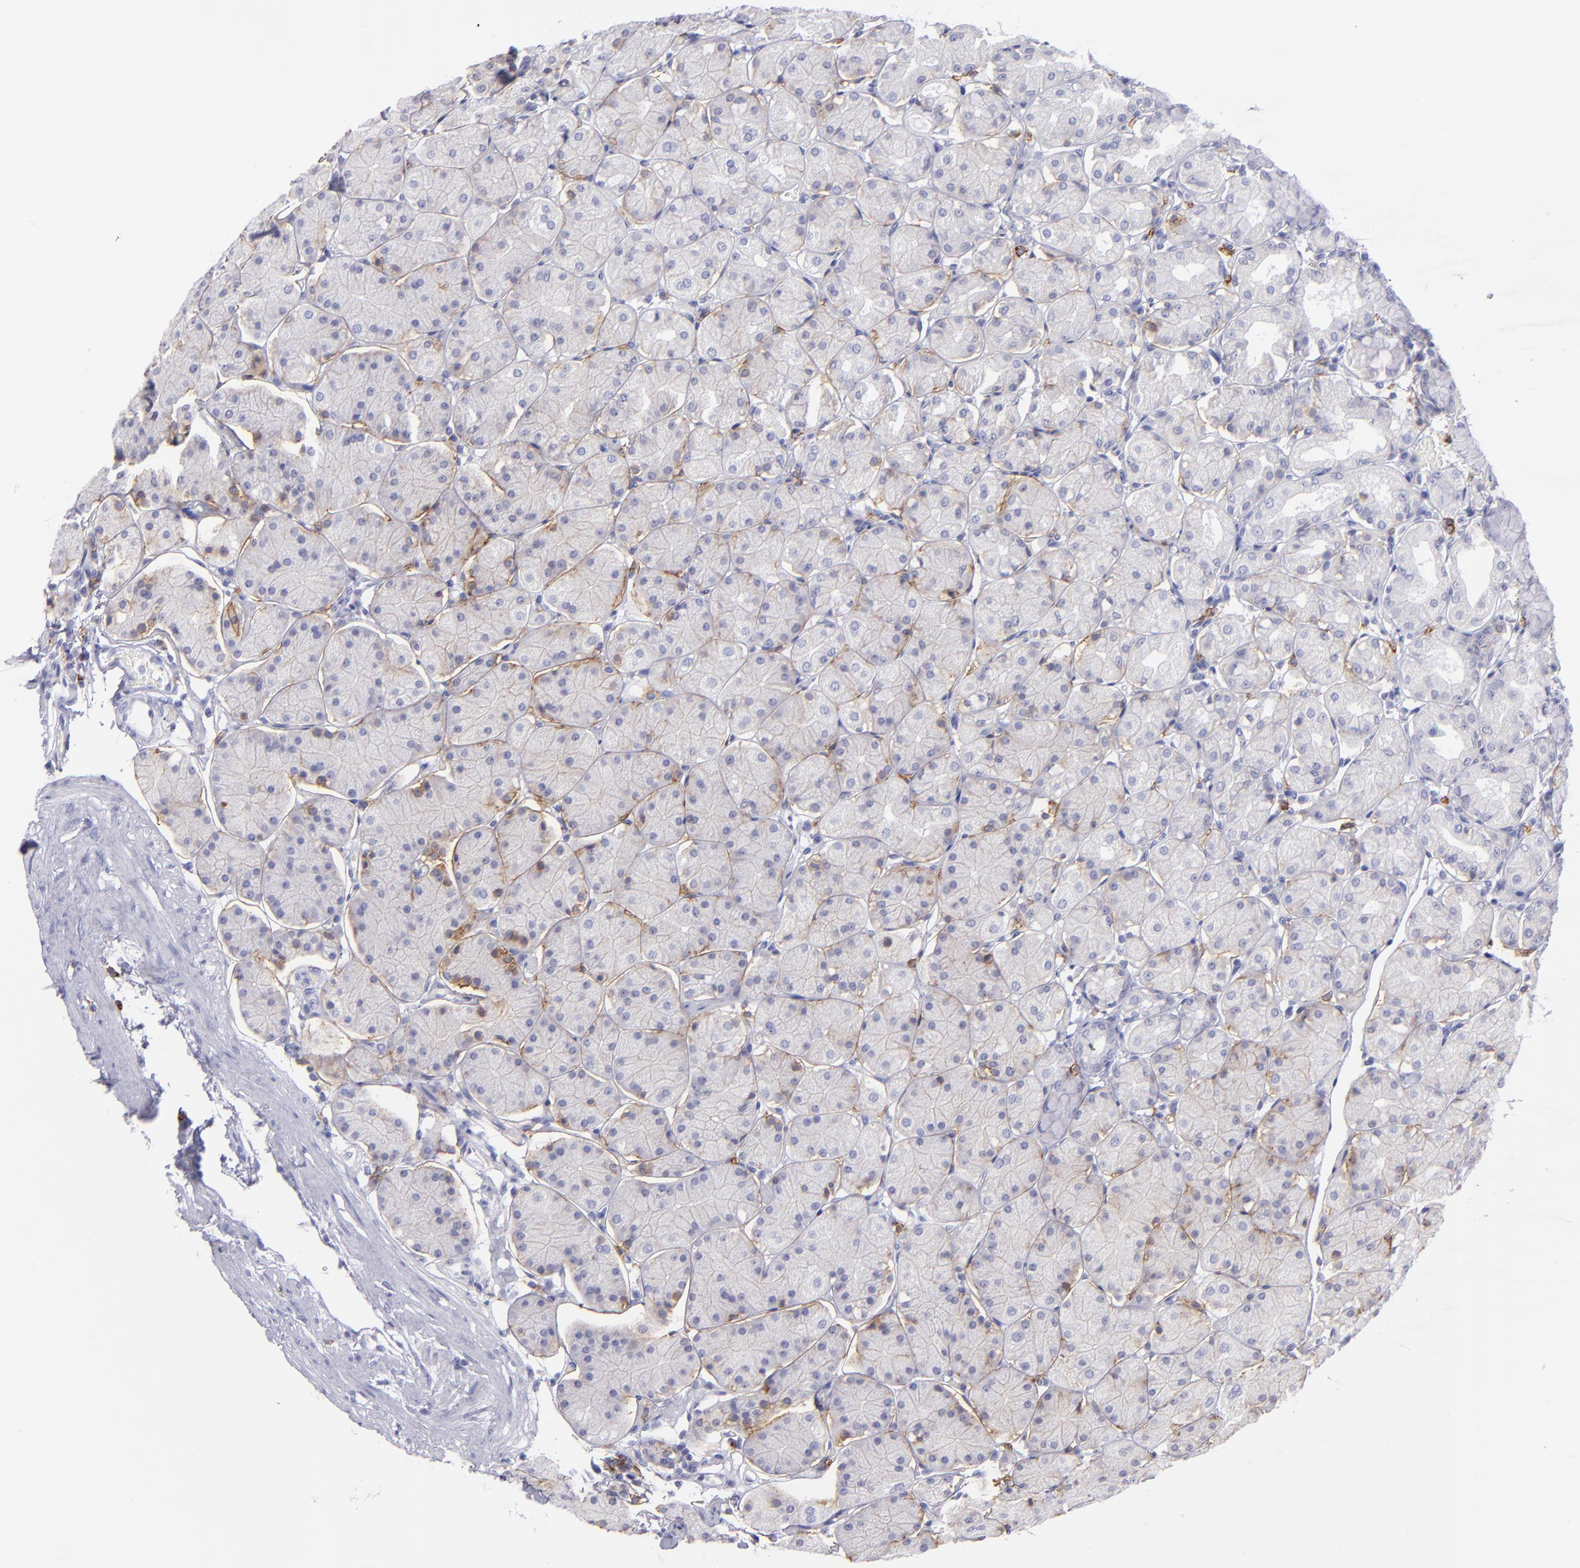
{"staining": {"intensity": "negative", "quantity": "none", "location": "none"}, "tissue": "stomach", "cell_type": "Glandular cells", "image_type": "normal", "snomed": [{"axis": "morphology", "description": "Normal tissue, NOS"}, {"axis": "topography", "description": "Stomach, upper"}, {"axis": "topography", "description": "Stomach"}], "caption": "DAB (3,3'-diaminobenzidine) immunohistochemical staining of benign human stomach reveals no significant staining in glandular cells.", "gene": "CD82", "patient": {"sex": "male", "age": 76}}